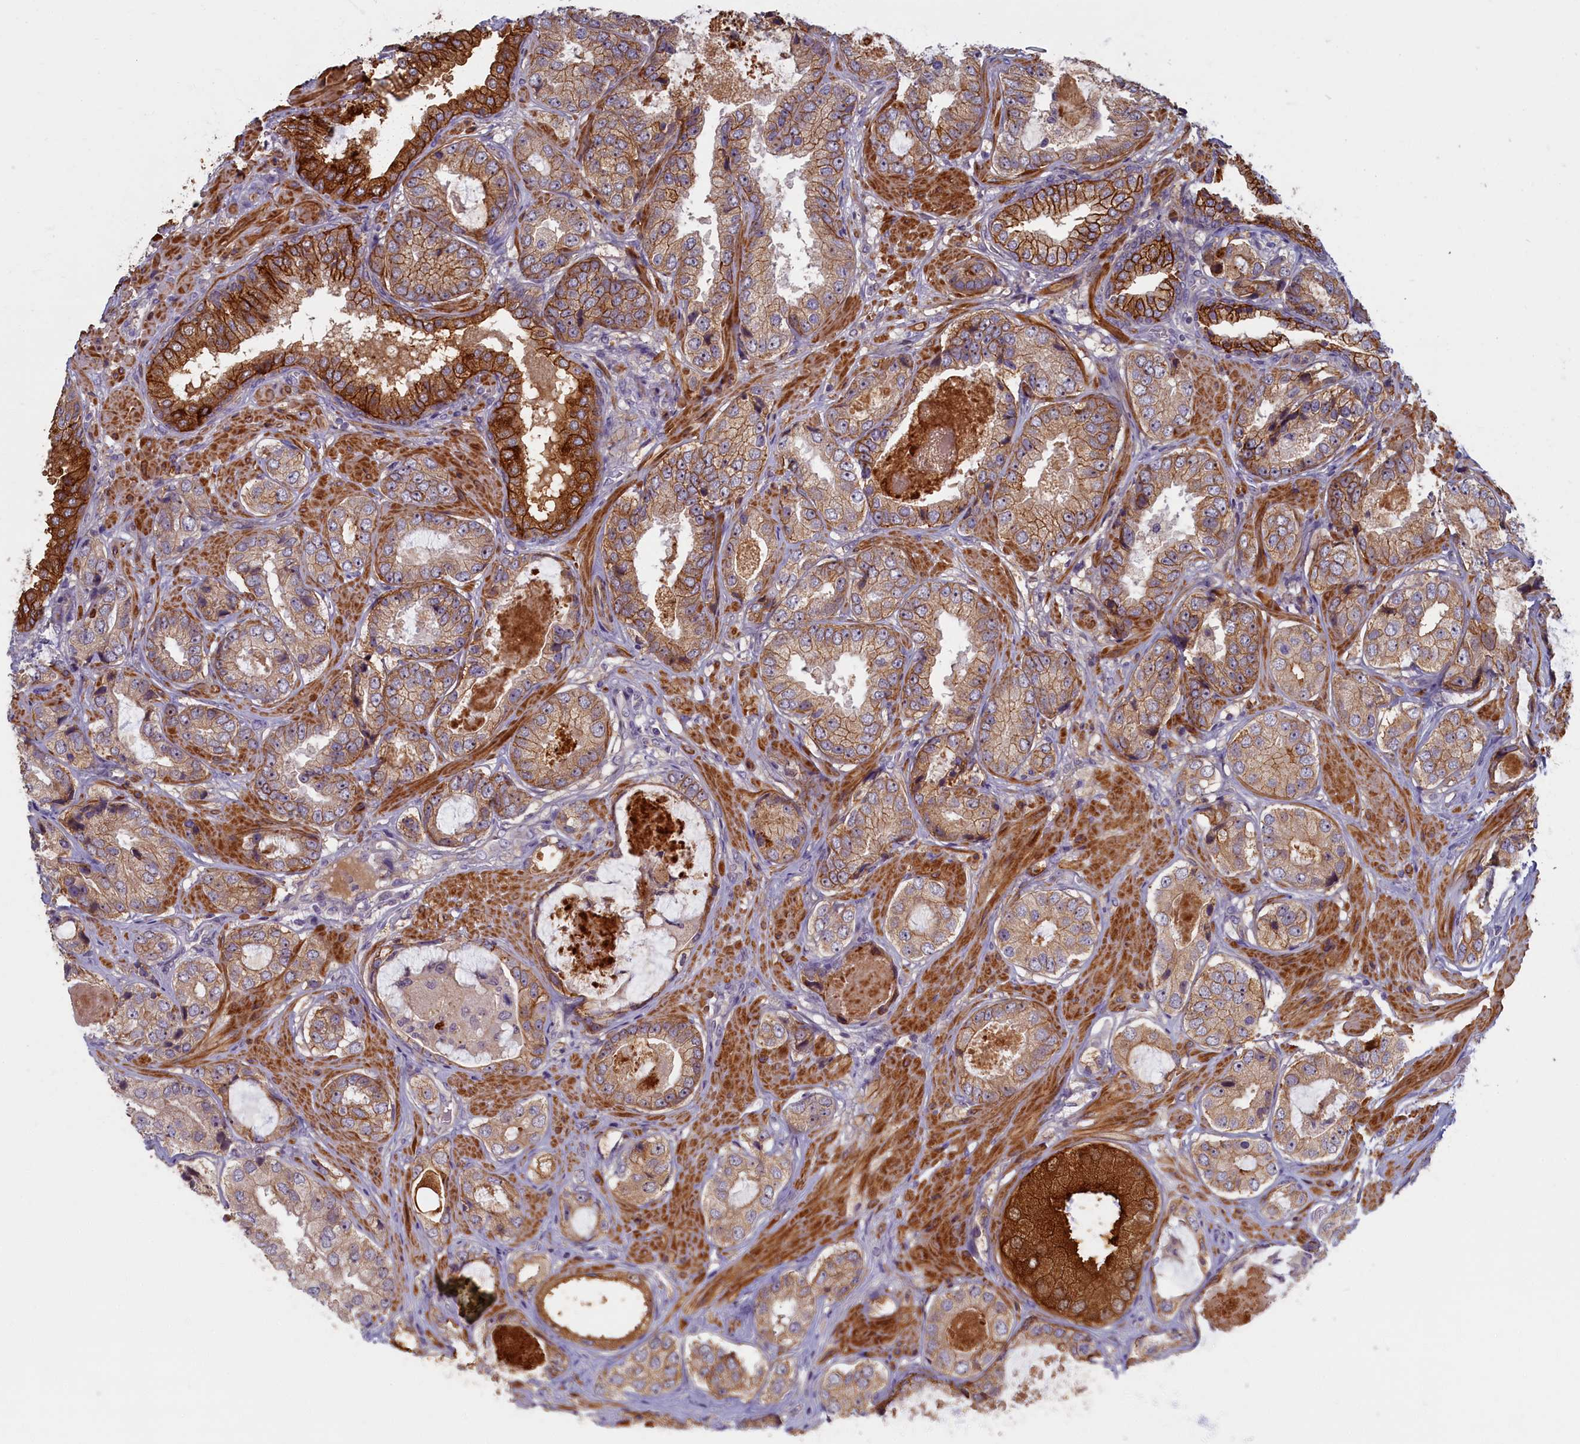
{"staining": {"intensity": "strong", "quantity": ">75%", "location": "cytoplasmic/membranous"}, "tissue": "prostate cancer", "cell_type": "Tumor cells", "image_type": "cancer", "snomed": [{"axis": "morphology", "description": "Adenocarcinoma, High grade"}, {"axis": "topography", "description": "Prostate"}], "caption": "This image demonstrates IHC staining of adenocarcinoma (high-grade) (prostate), with high strong cytoplasmic/membranous staining in approximately >75% of tumor cells.", "gene": "TRPM4", "patient": {"sex": "male", "age": 59}}